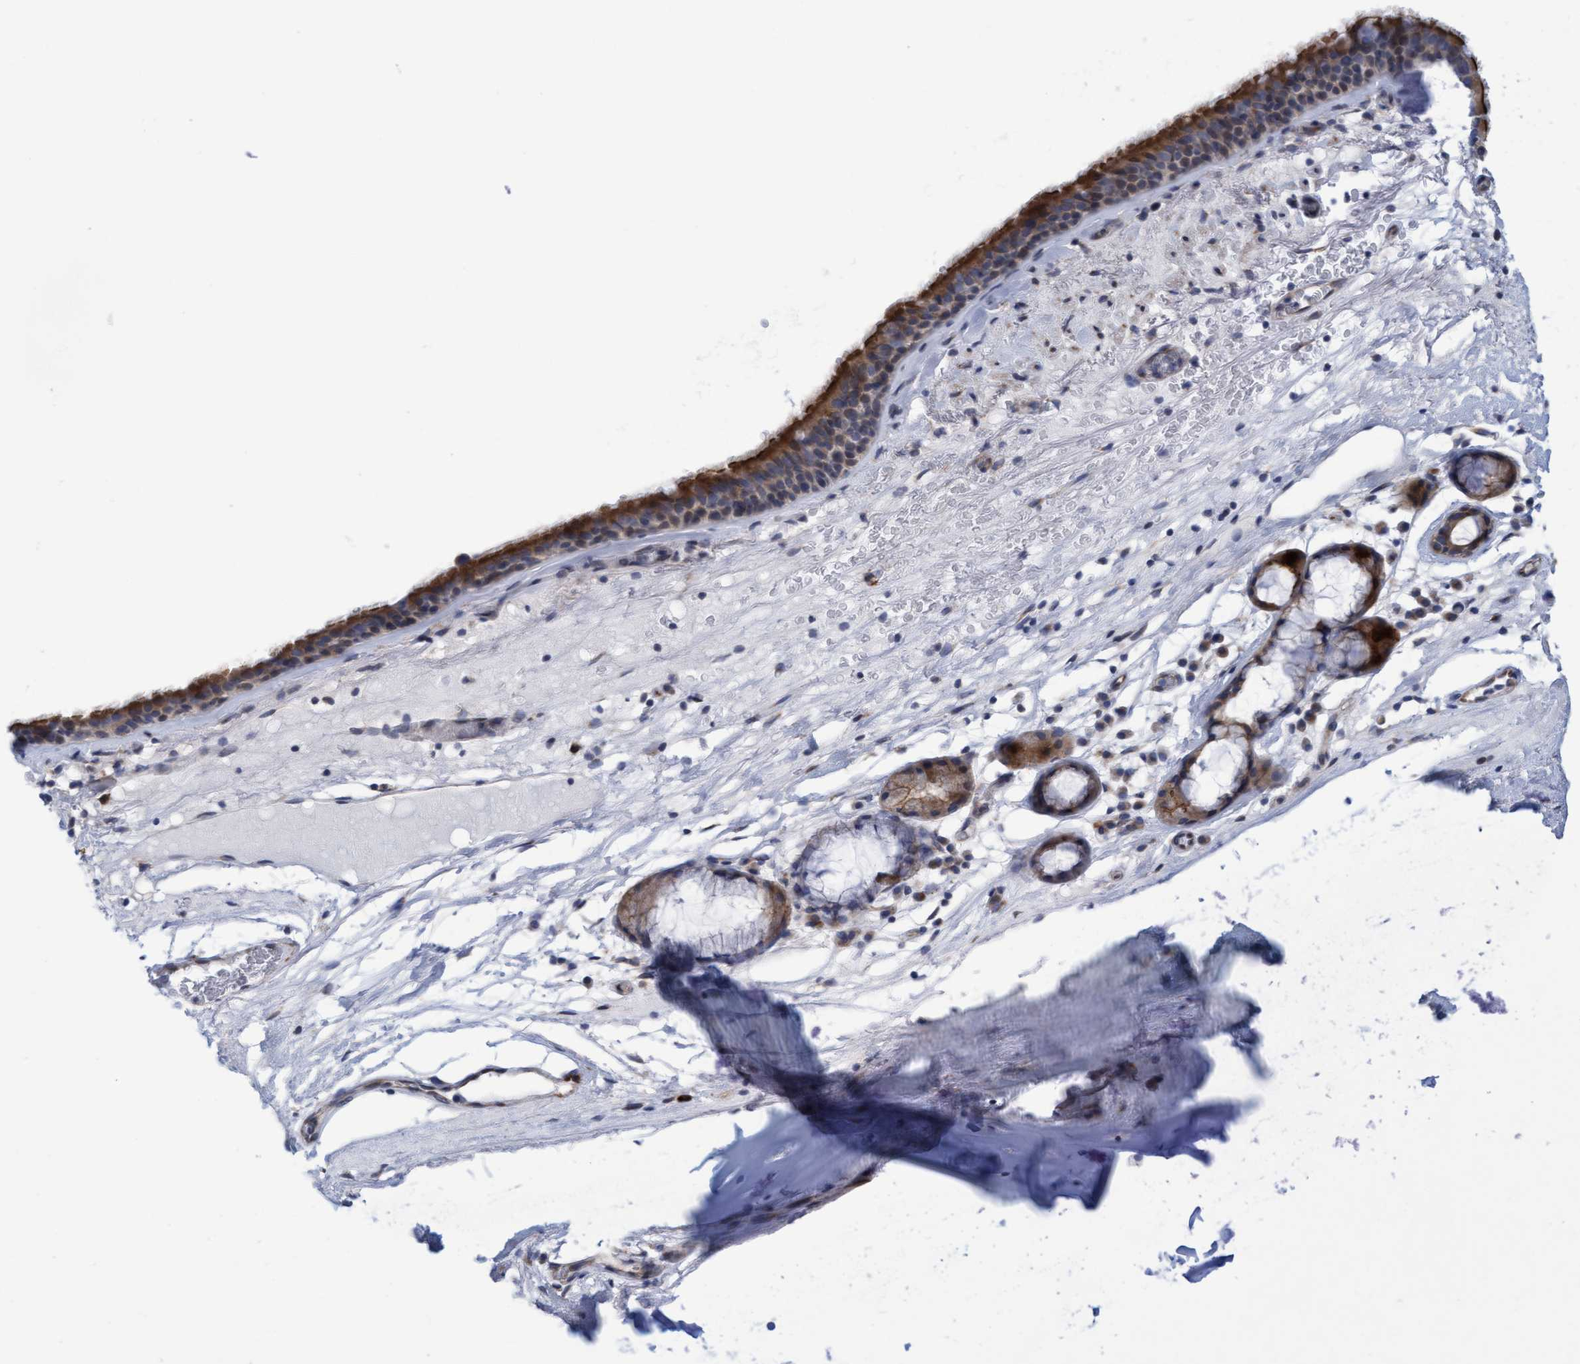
{"staining": {"intensity": "strong", "quantity": "25%-75%", "location": "cytoplasmic/membranous"}, "tissue": "bronchus", "cell_type": "Respiratory epithelial cells", "image_type": "normal", "snomed": [{"axis": "morphology", "description": "Normal tissue, NOS"}, {"axis": "topography", "description": "Cartilage tissue"}], "caption": "DAB (3,3'-diaminobenzidine) immunohistochemical staining of normal bronchus shows strong cytoplasmic/membranous protein expression in about 25%-75% of respiratory epithelial cells. (brown staining indicates protein expression, while blue staining denotes nuclei).", "gene": "SLC28A3", "patient": {"sex": "female", "age": 63}}